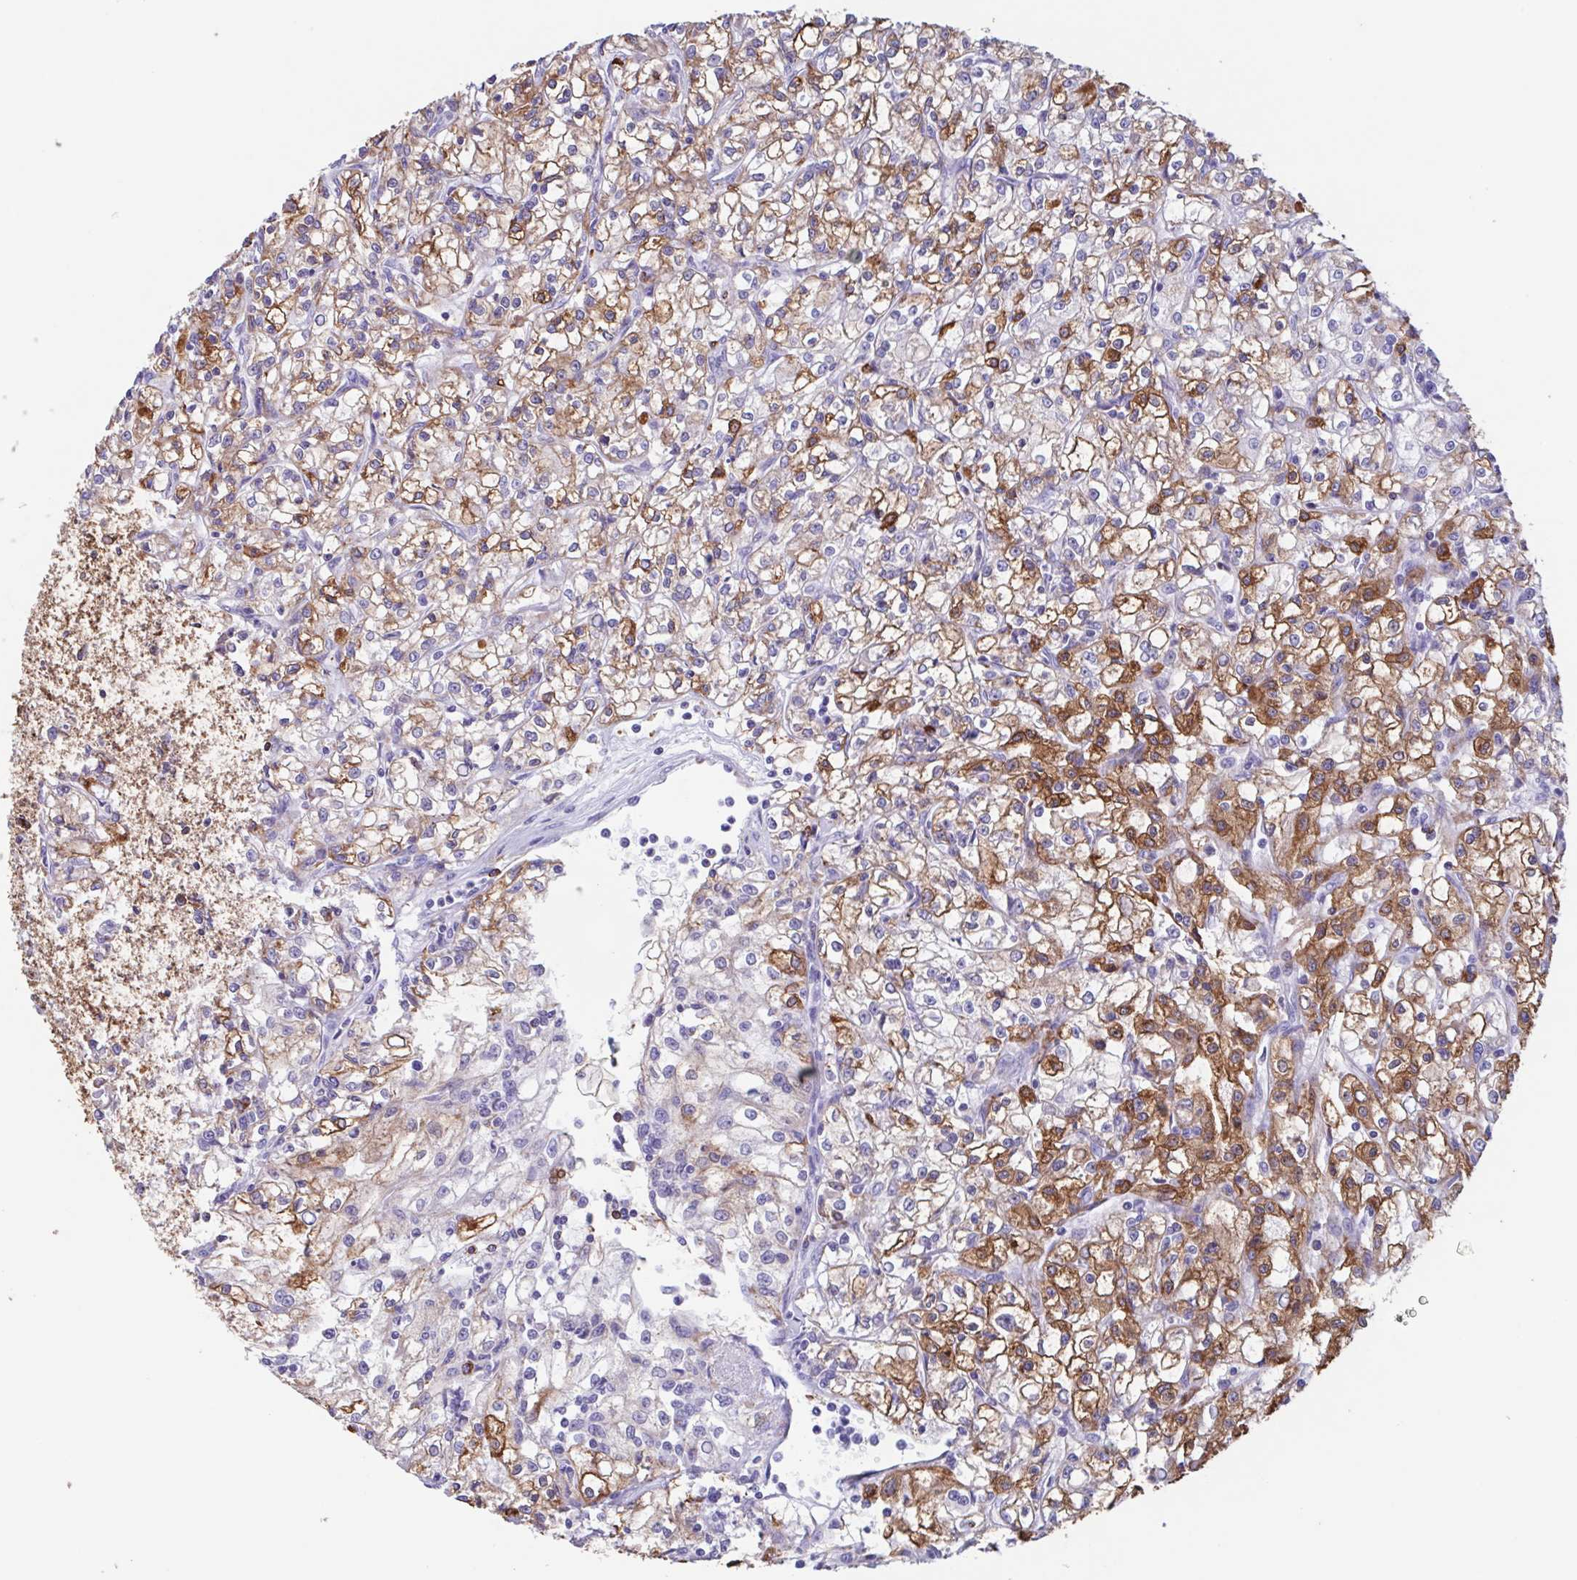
{"staining": {"intensity": "moderate", "quantity": ">75%", "location": "cytoplasmic/membranous"}, "tissue": "renal cancer", "cell_type": "Tumor cells", "image_type": "cancer", "snomed": [{"axis": "morphology", "description": "Adenocarcinoma, NOS"}, {"axis": "topography", "description": "Kidney"}], "caption": "Adenocarcinoma (renal) stained for a protein (brown) demonstrates moderate cytoplasmic/membranous positive positivity in about >75% of tumor cells.", "gene": "TPD52", "patient": {"sex": "female", "age": 59}}